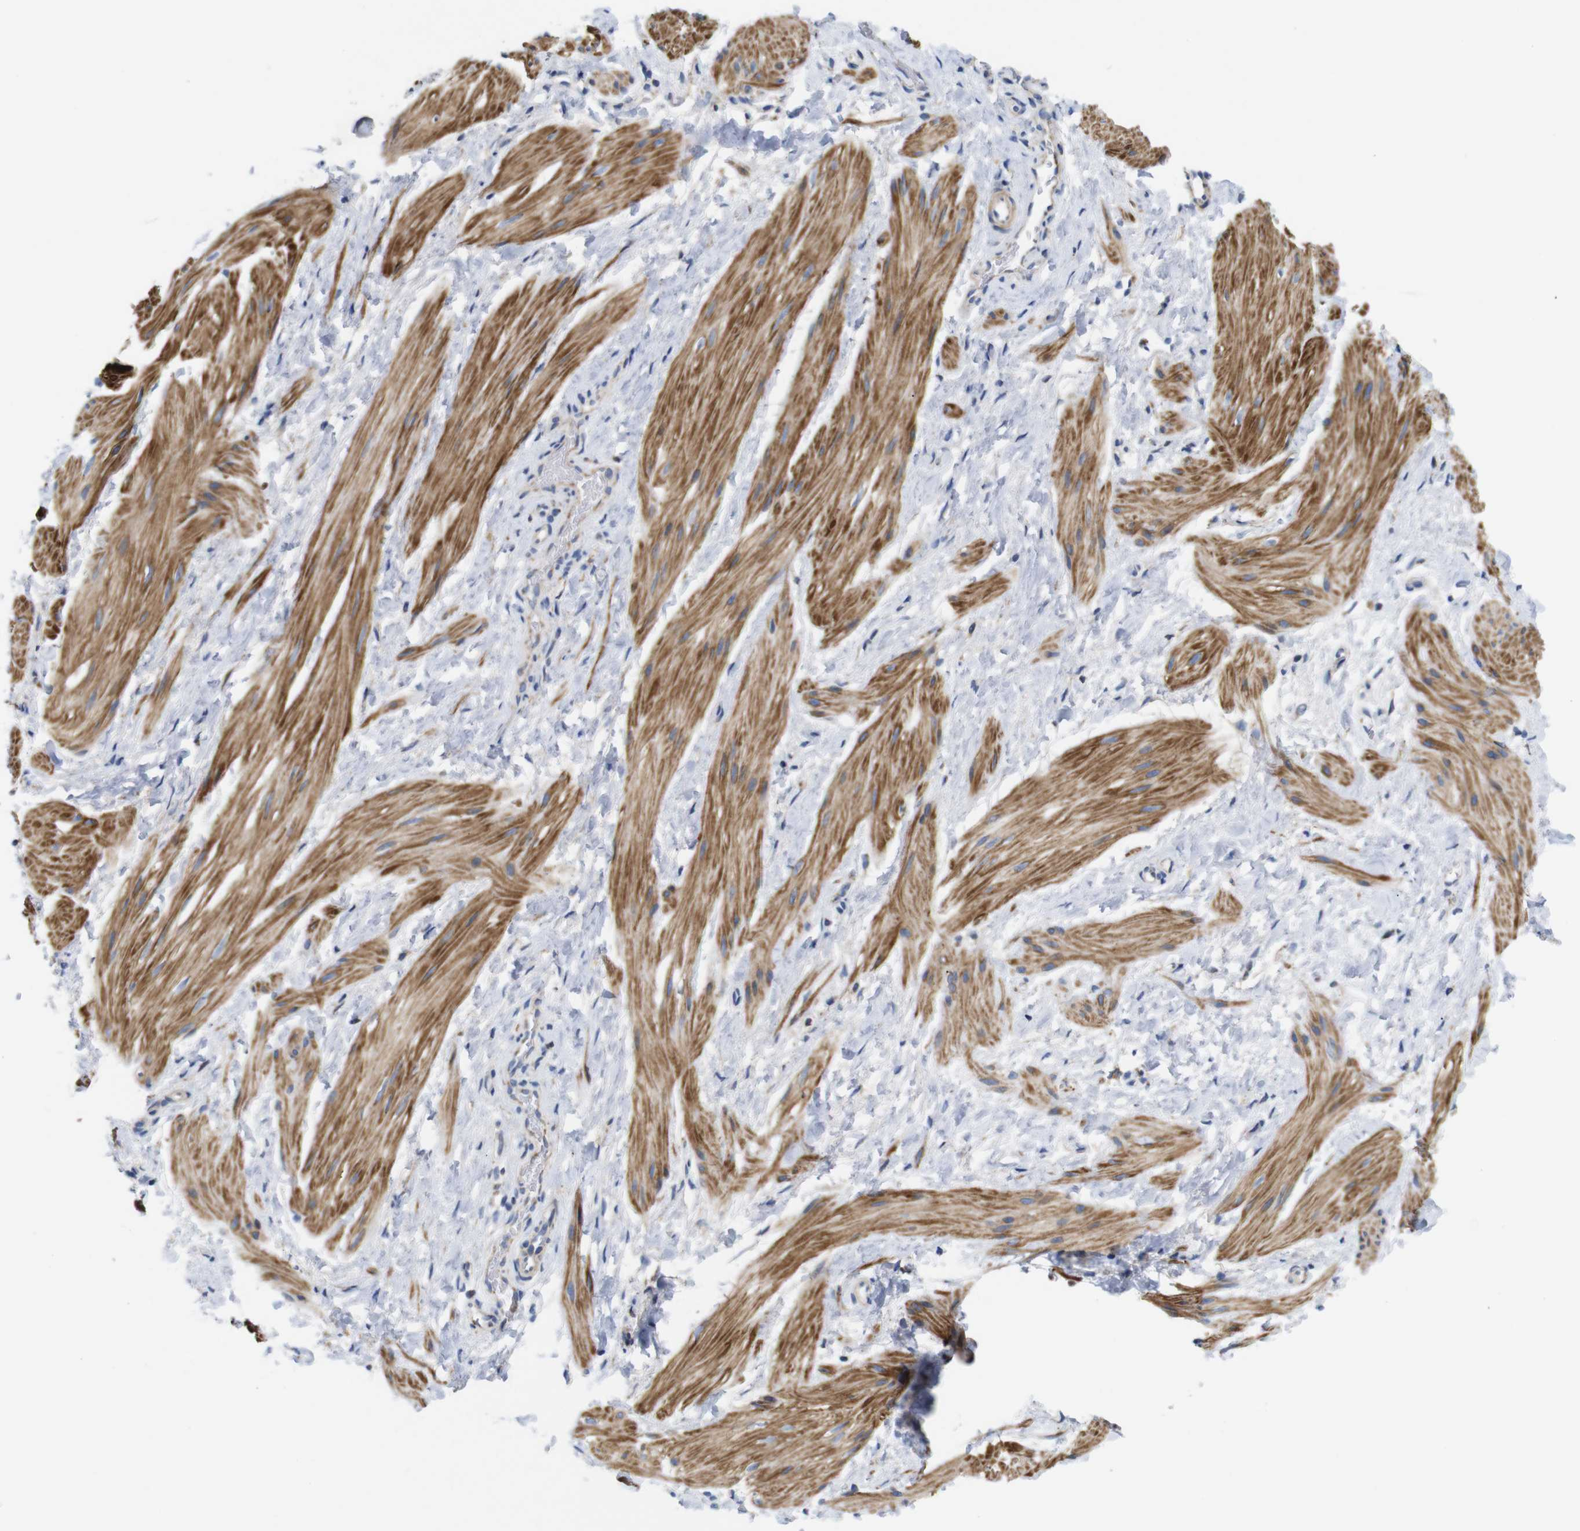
{"staining": {"intensity": "moderate", "quantity": ">75%", "location": "cytoplasmic/membranous"}, "tissue": "smooth muscle", "cell_type": "Smooth muscle cells", "image_type": "normal", "snomed": [{"axis": "morphology", "description": "Normal tissue, NOS"}, {"axis": "topography", "description": "Smooth muscle"}], "caption": "The micrograph demonstrates staining of unremarkable smooth muscle, revealing moderate cytoplasmic/membranous protein expression (brown color) within smooth muscle cells.", "gene": "FAM171B", "patient": {"sex": "male", "age": 16}}